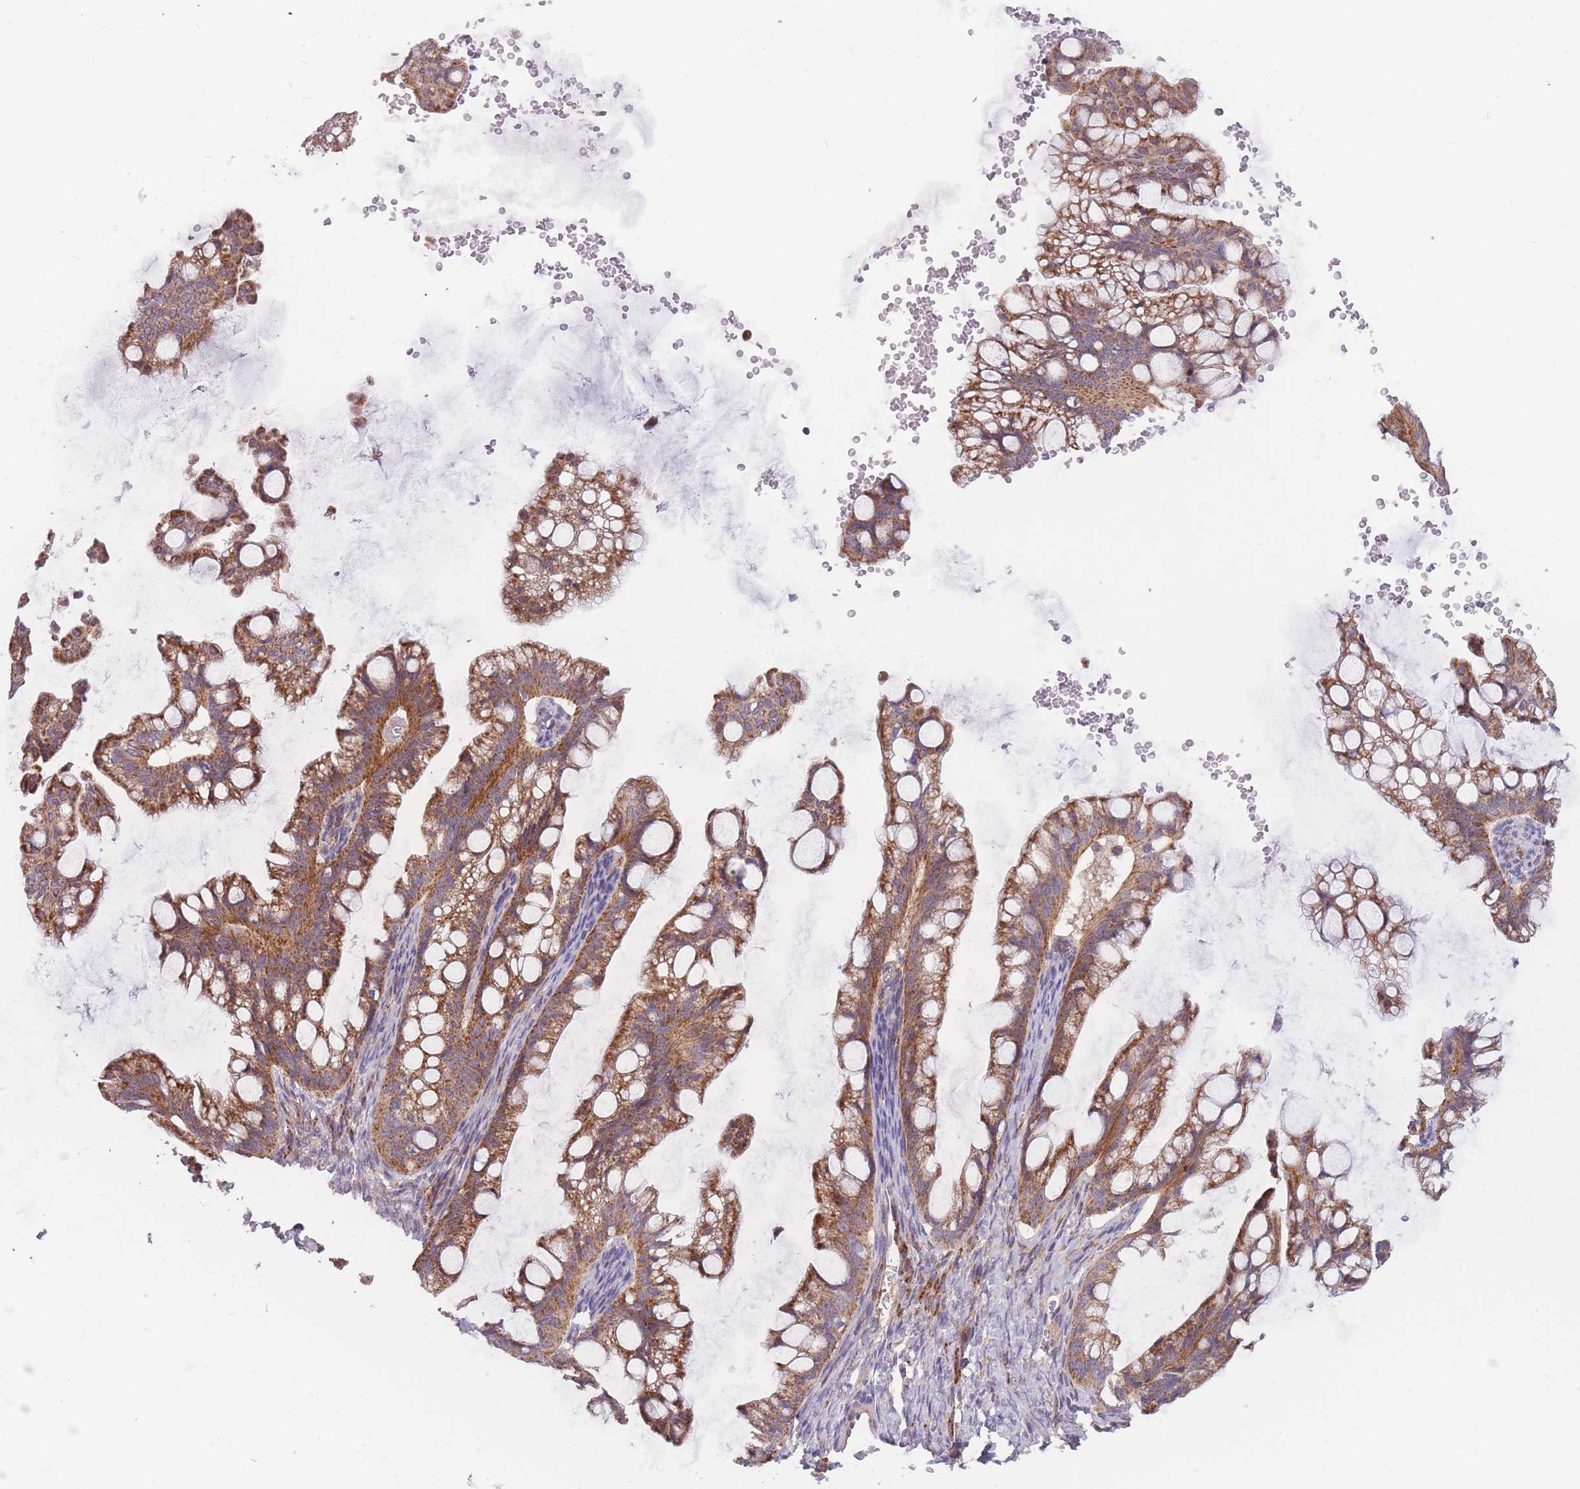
{"staining": {"intensity": "moderate", "quantity": ">75%", "location": "cytoplasmic/membranous"}, "tissue": "ovarian cancer", "cell_type": "Tumor cells", "image_type": "cancer", "snomed": [{"axis": "morphology", "description": "Cystadenocarcinoma, mucinous, NOS"}, {"axis": "topography", "description": "Ovary"}], "caption": "Moderate cytoplasmic/membranous expression is appreciated in about >75% of tumor cells in ovarian cancer (mucinous cystadenocarcinoma). (DAB IHC, brown staining for protein, blue staining for nuclei).", "gene": "SLC25A42", "patient": {"sex": "female", "age": 73}}